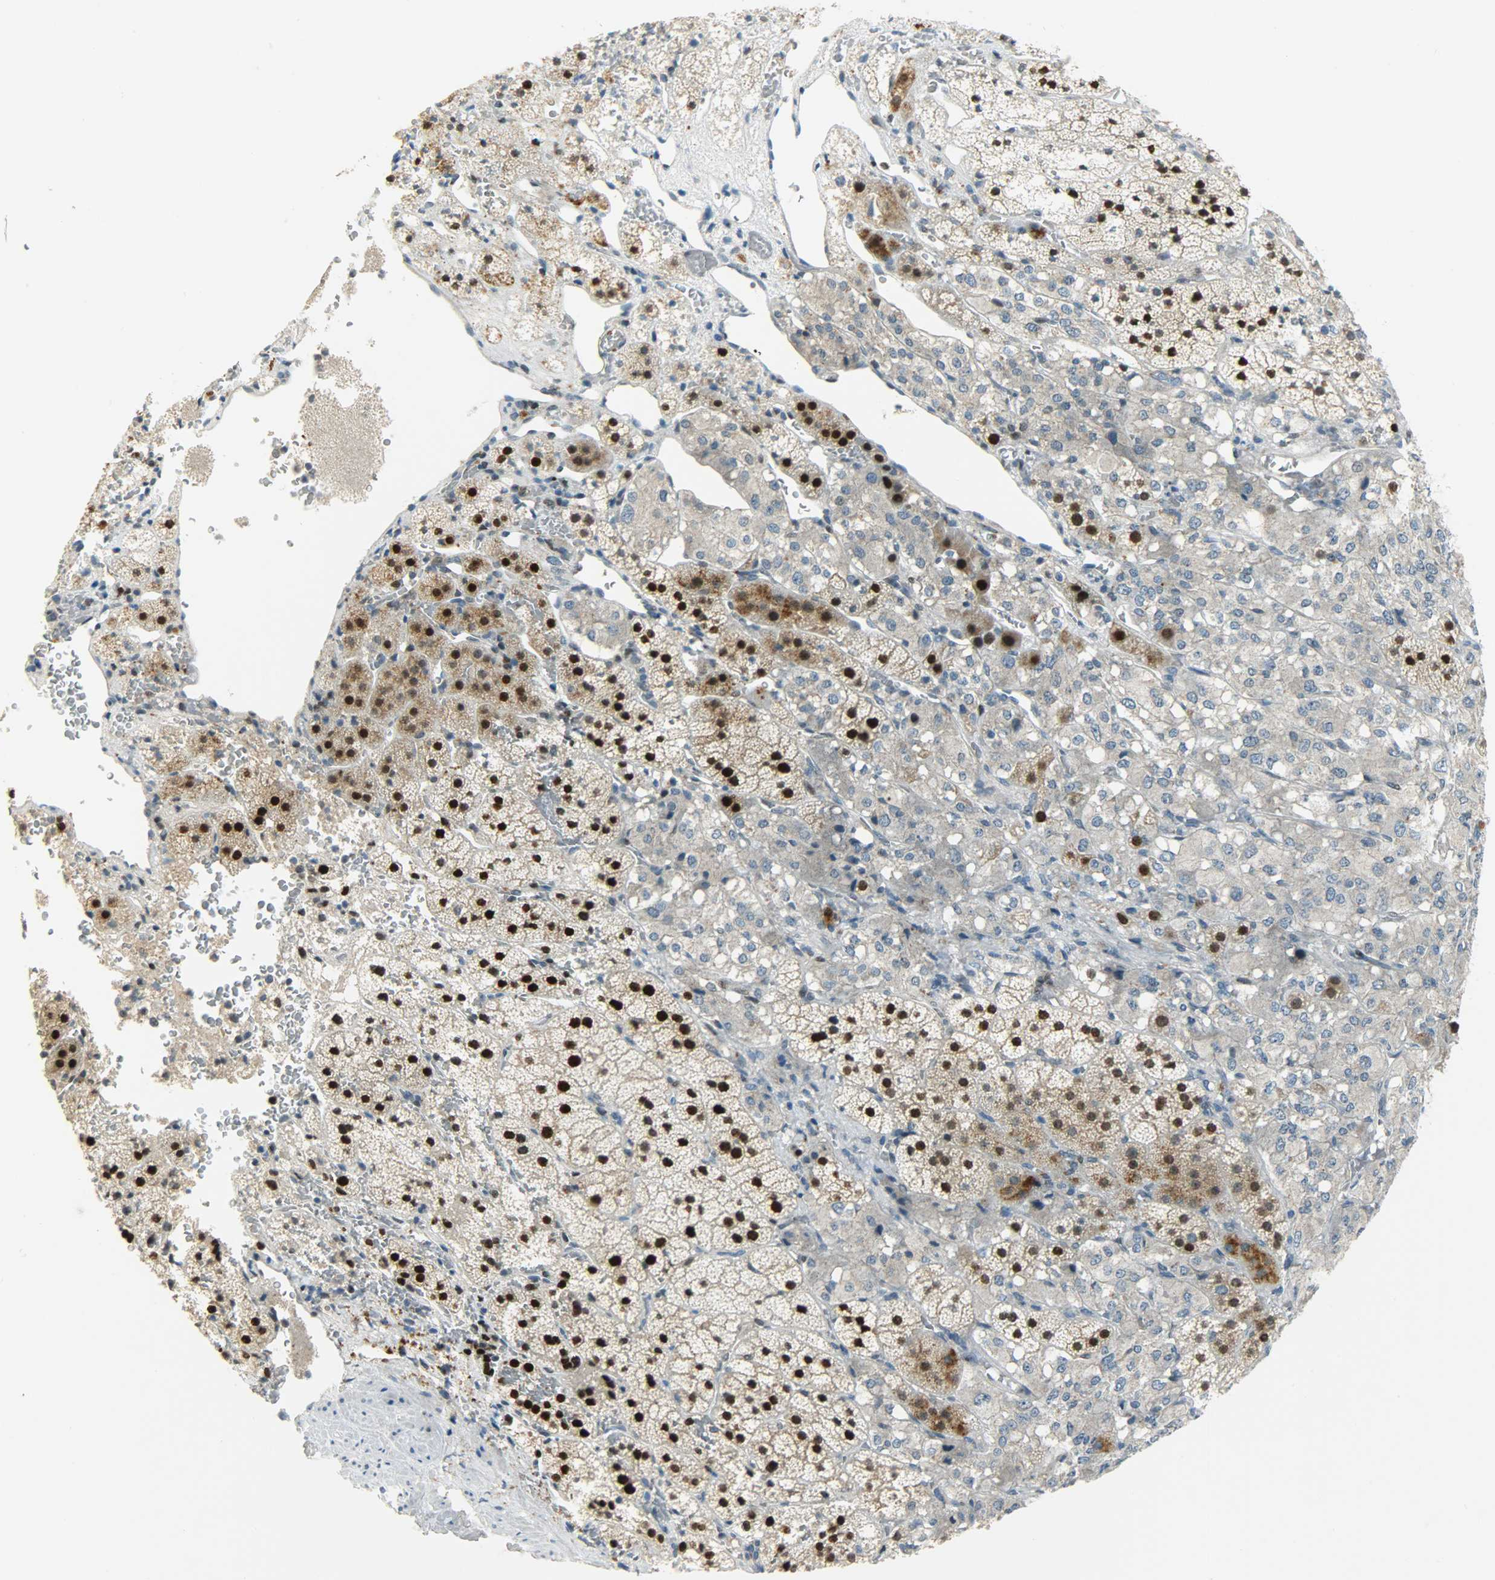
{"staining": {"intensity": "moderate", "quantity": ">75%", "location": "nuclear"}, "tissue": "adrenal gland", "cell_type": "Glandular cells", "image_type": "normal", "snomed": [{"axis": "morphology", "description": "Normal tissue, NOS"}, {"axis": "topography", "description": "Adrenal gland"}], "caption": "IHC photomicrograph of normal adrenal gland: adrenal gland stained using immunohistochemistry demonstrates medium levels of moderate protein expression localized specifically in the nuclear of glandular cells, appearing as a nuclear brown color.", "gene": "JUNB", "patient": {"sex": "female", "age": 44}}